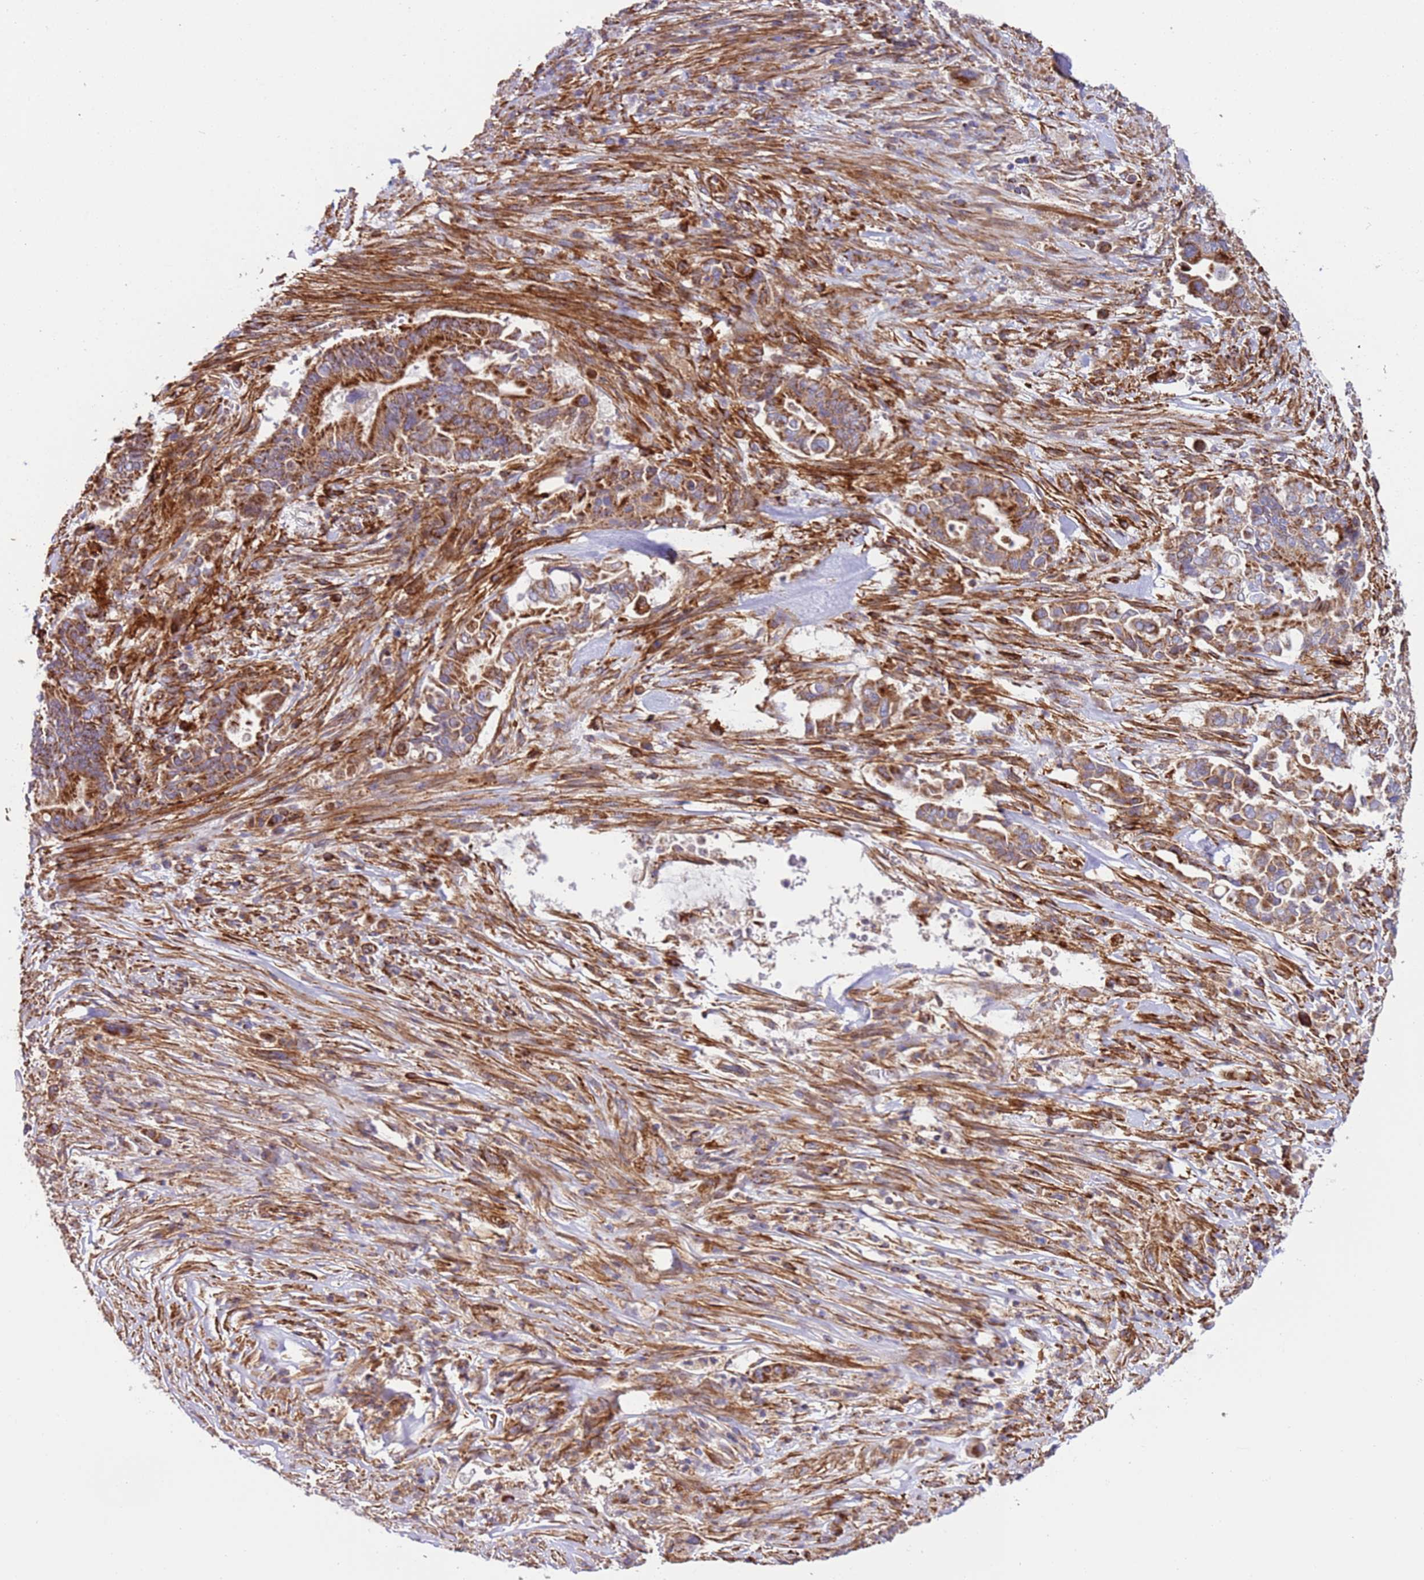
{"staining": {"intensity": "strong", "quantity": ">75%", "location": "cytoplasmic/membranous"}, "tissue": "pancreatic cancer", "cell_type": "Tumor cells", "image_type": "cancer", "snomed": [{"axis": "morphology", "description": "Adenocarcinoma, NOS"}, {"axis": "topography", "description": "Pancreas"}], "caption": "Protein staining of pancreatic cancer (adenocarcinoma) tissue shows strong cytoplasmic/membranous staining in approximately >75% of tumor cells.", "gene": "MRPL20", "patient": {"sex": "male", "age": 68}}